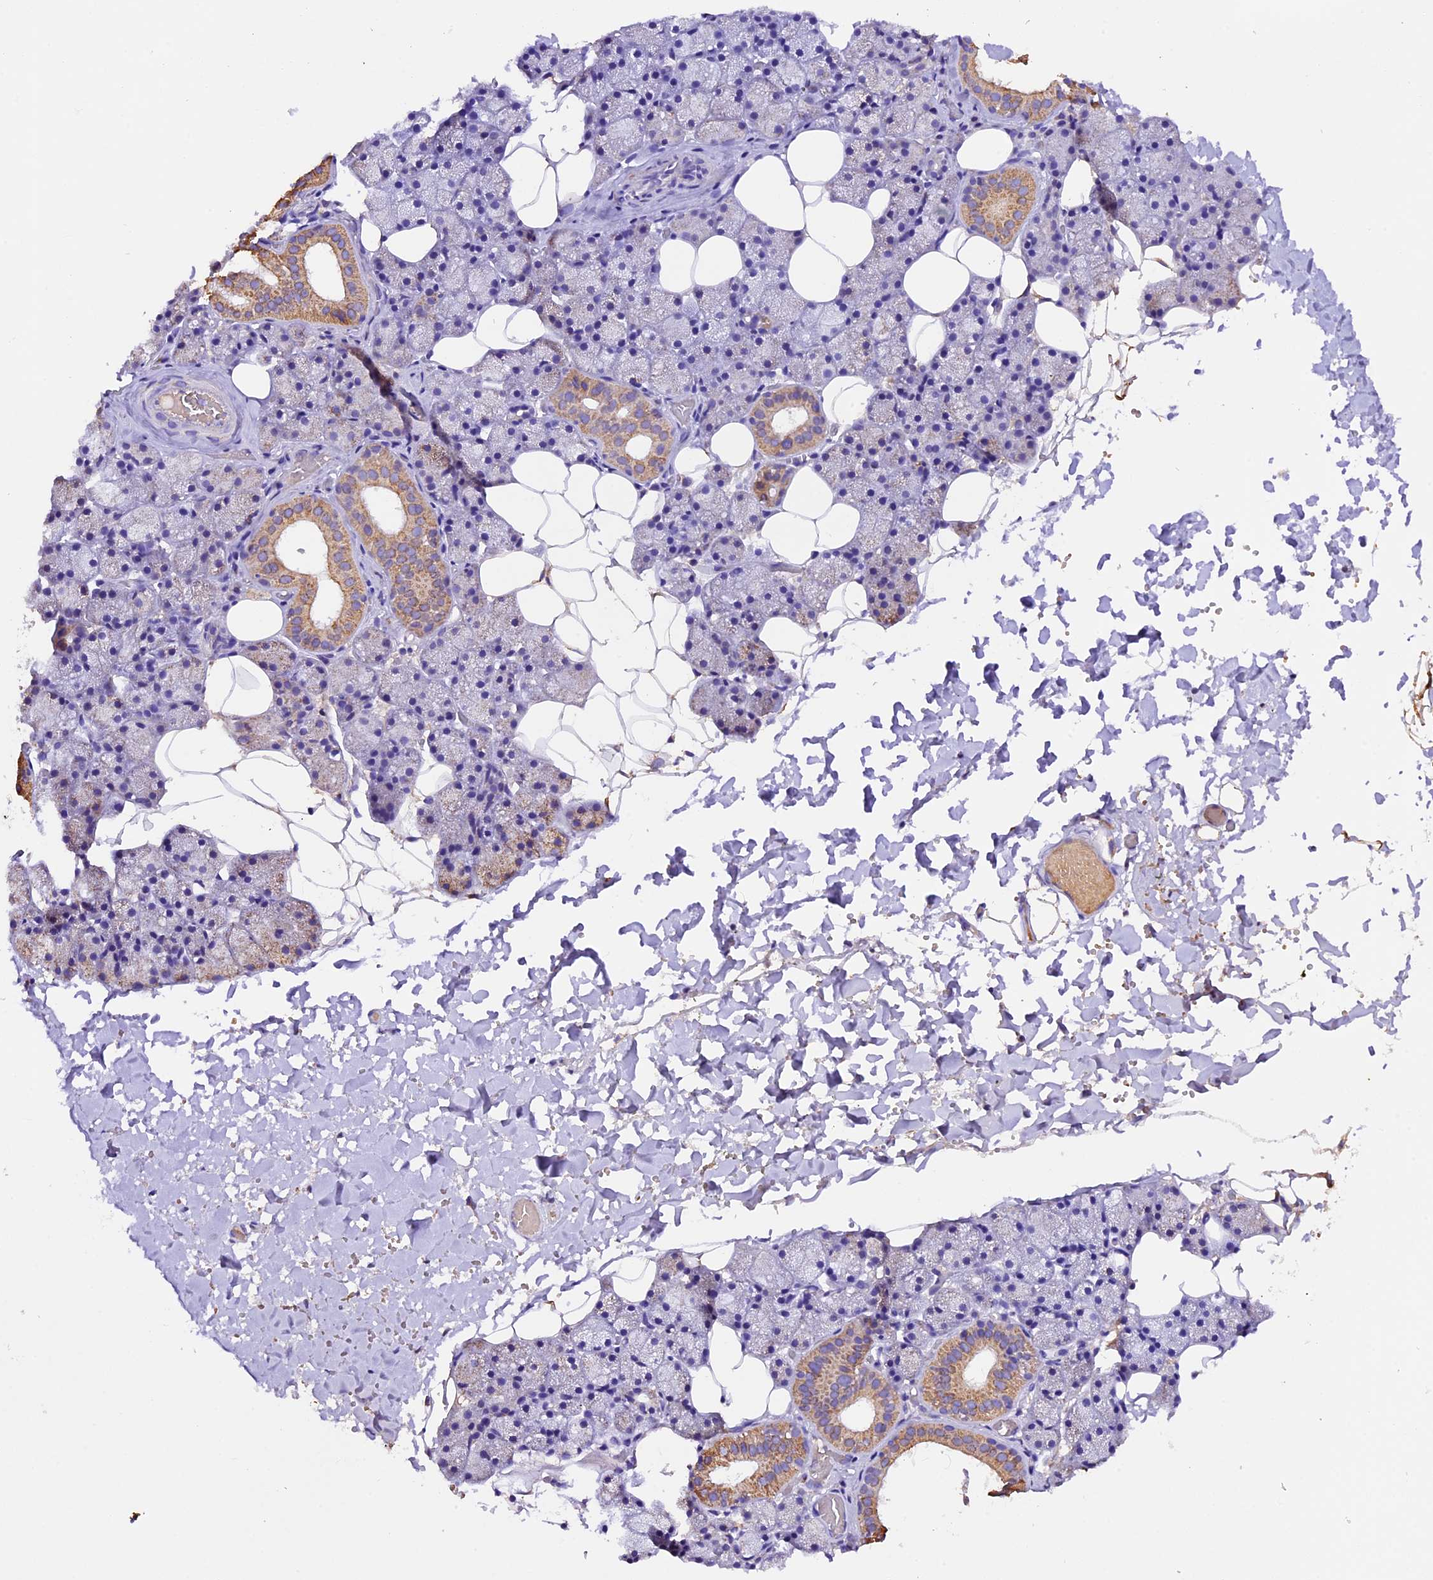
{"staining": {"intensity": "moderate", "quantity": "<25%", "location": "cytoplasmic/membranous"}, "tissue": "salivary gland", "cell_type": "Glandular cells", "image_type": "normal", "snomed": [{"axis": "morphology", "description": "Normal tissue, NOS"}, {"axis": "topography", "description": "Salivary gland"}], "caption": "Moderate cytoplasmic/membranous expression for a protein is appreciated in about <25% of glandular cells of normal salivary gland using immunohistochemistry.", "gene": "SIX5", "patient": {"sex": "female", "age": 33}}